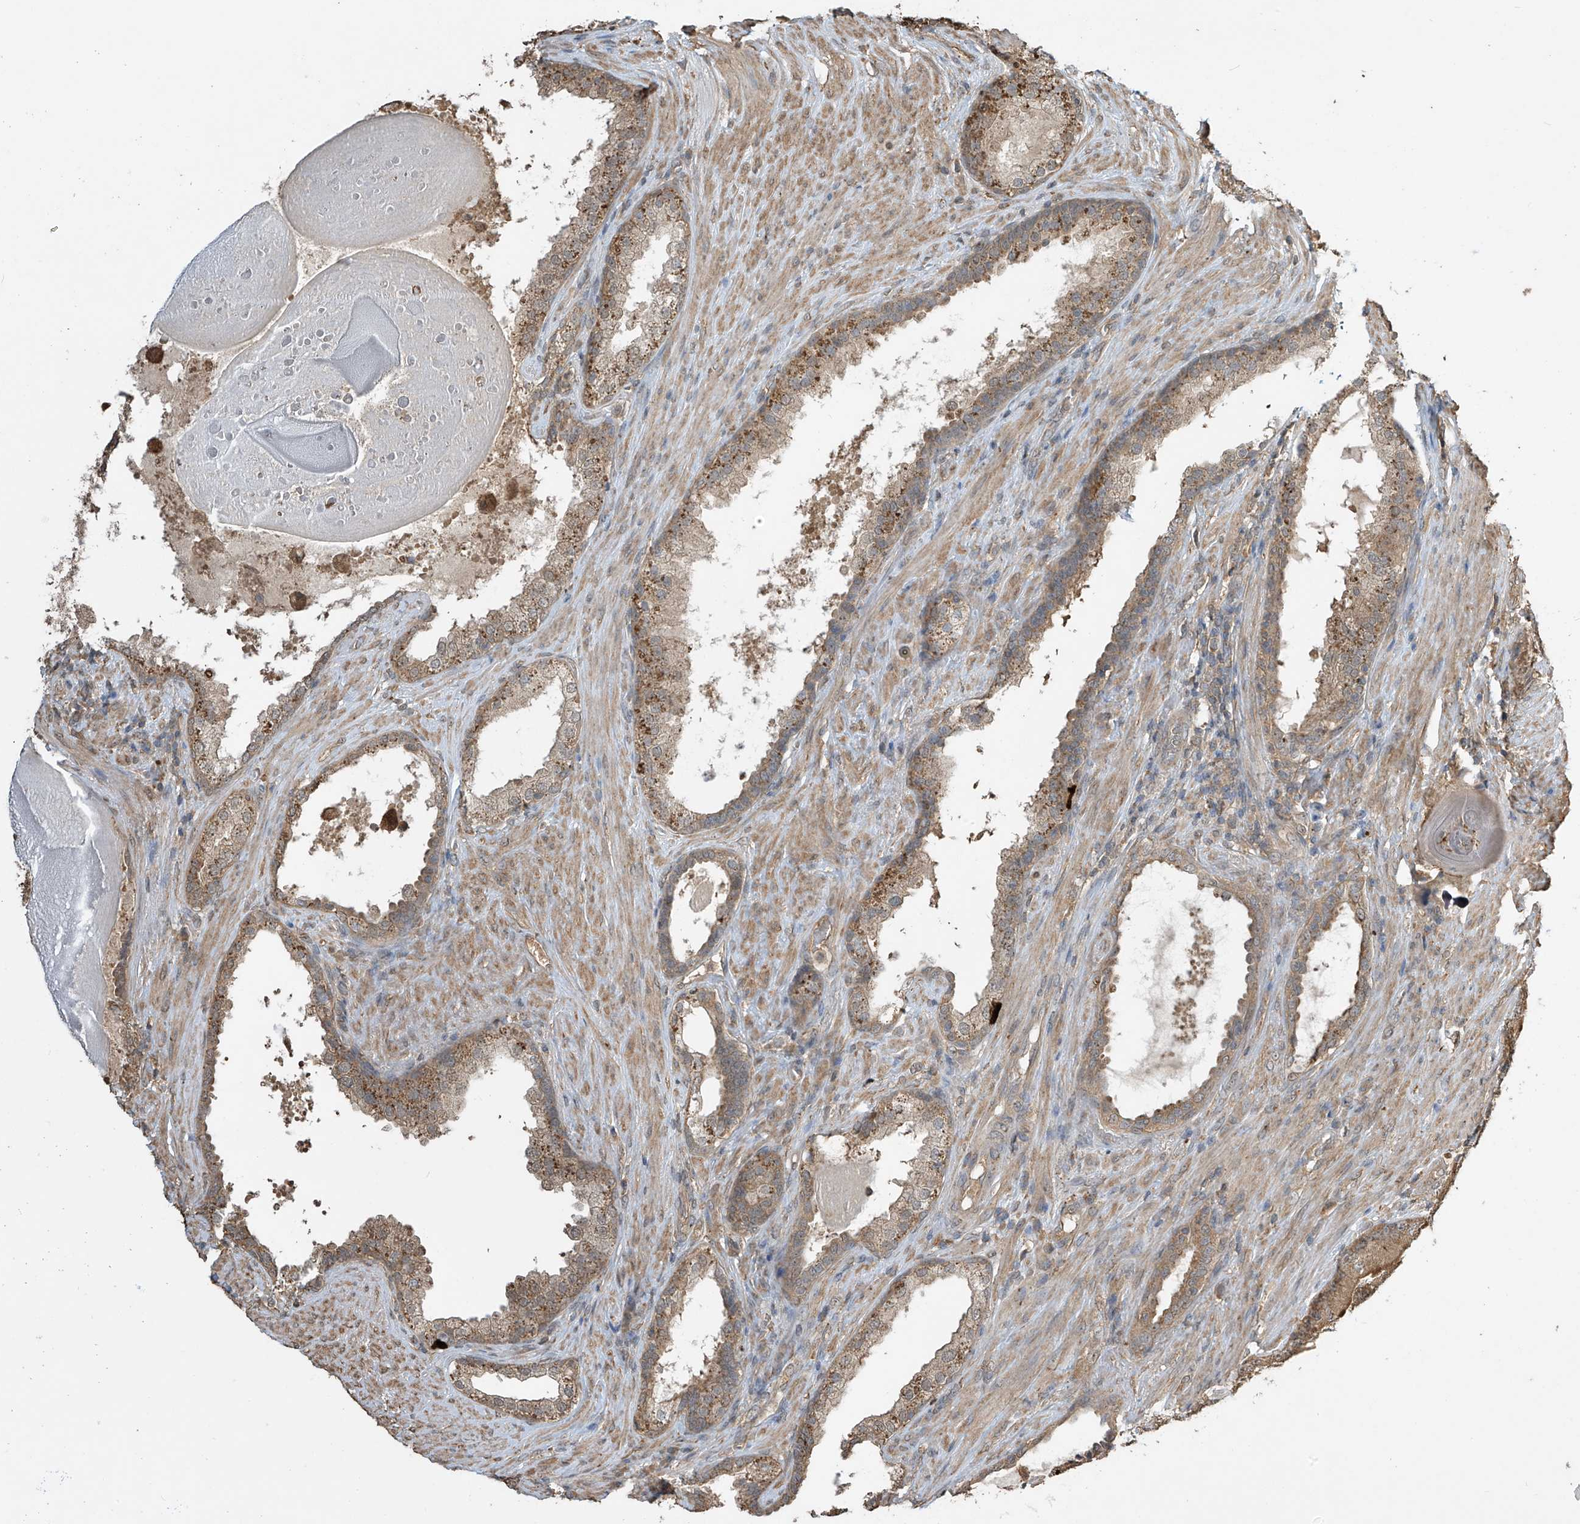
{"staining": {"intensity": "moderate", "quantity": ">75%", "location": "cytoplasmic/membranous"}, "tissue": "prostate cancer", "cell_type": "Tumor cells", "image_type": "cancer", "snomed": [{"axis": "morphology", "description": "Adenocarcinoma, High grade"}, {"axis": "topography", "description": "Prostate"}], "caption": "Prostate cancer (adenocarcinoma (high-grade)) stained with immunohistochemistry (IHC) displays moderate cytoplasmic/membranous expression in approximately >75% of tumor cells.", "gene": "SLFN14", "patient": {"sex": "male", "age": 70}}